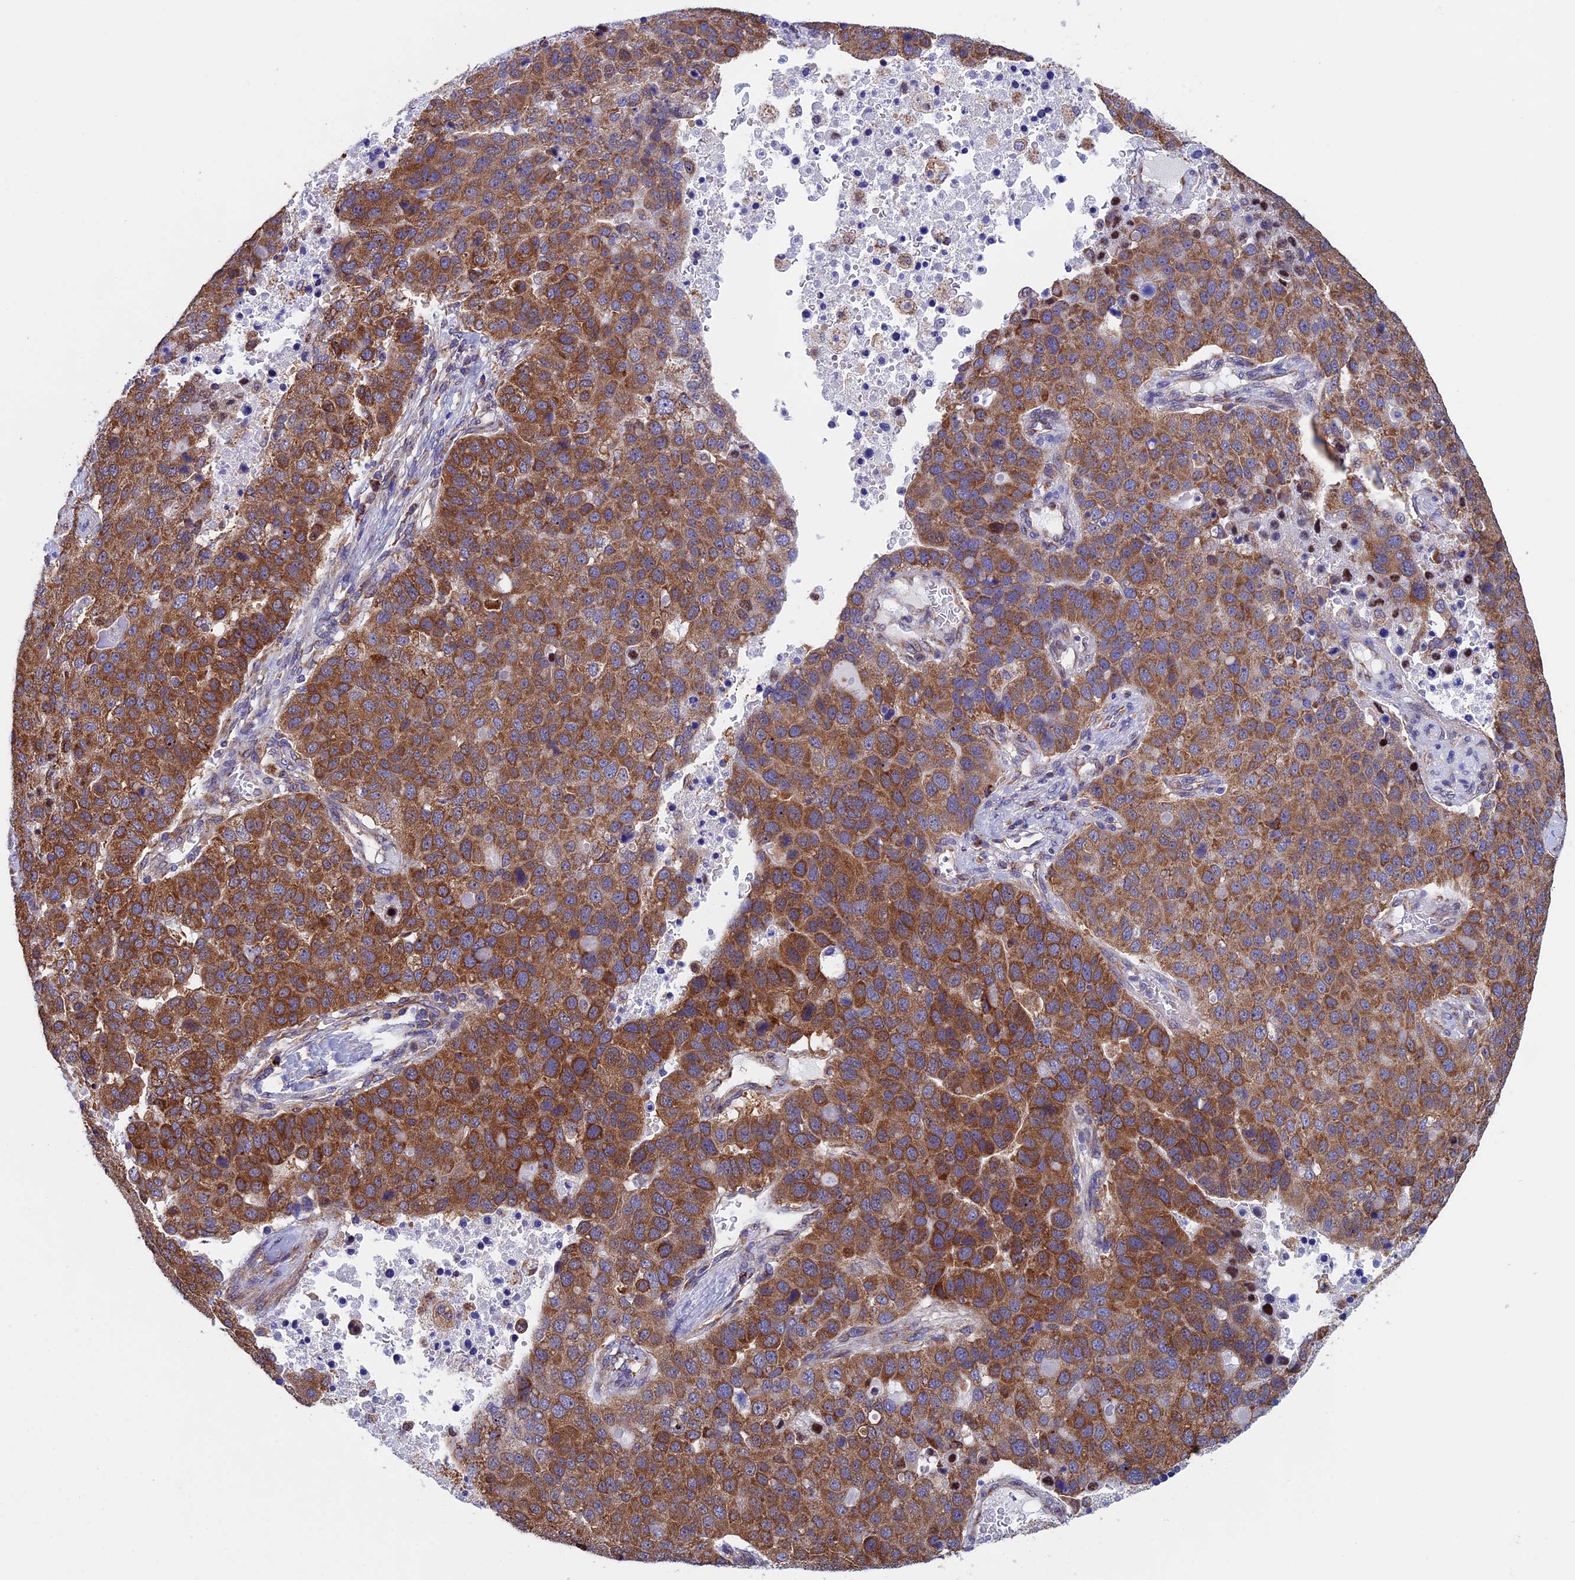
{"staining": {"intensity": "strong", "quantity": ">75%", "location": "cytoplasmic/membranous"}, "tissue": "pancreatic cancer", "cell_type": "Tumor cells", "image_type": "cancer", "snomed": [{"axis": "morphology", "description": "Adenocarcinoma, NOS"}, {"axis": "topography", "description": "Pancreas"}], "caption": "IHC staining of adenocarcinoma (pancreatic), which demonstrates high levels of strong cytoplasmic/membranous staining in about >75% of tumor cells indicating strong cytoplasmic/membranous protein staining. The staining was performed using DAB (3,3'-diaminobenzidine) (brown) for protein detection and nuclei were counterstained in hematoxylin (blue).", "gene": "SLC9A5", "patient": {"sex": "female", "age": 61}}